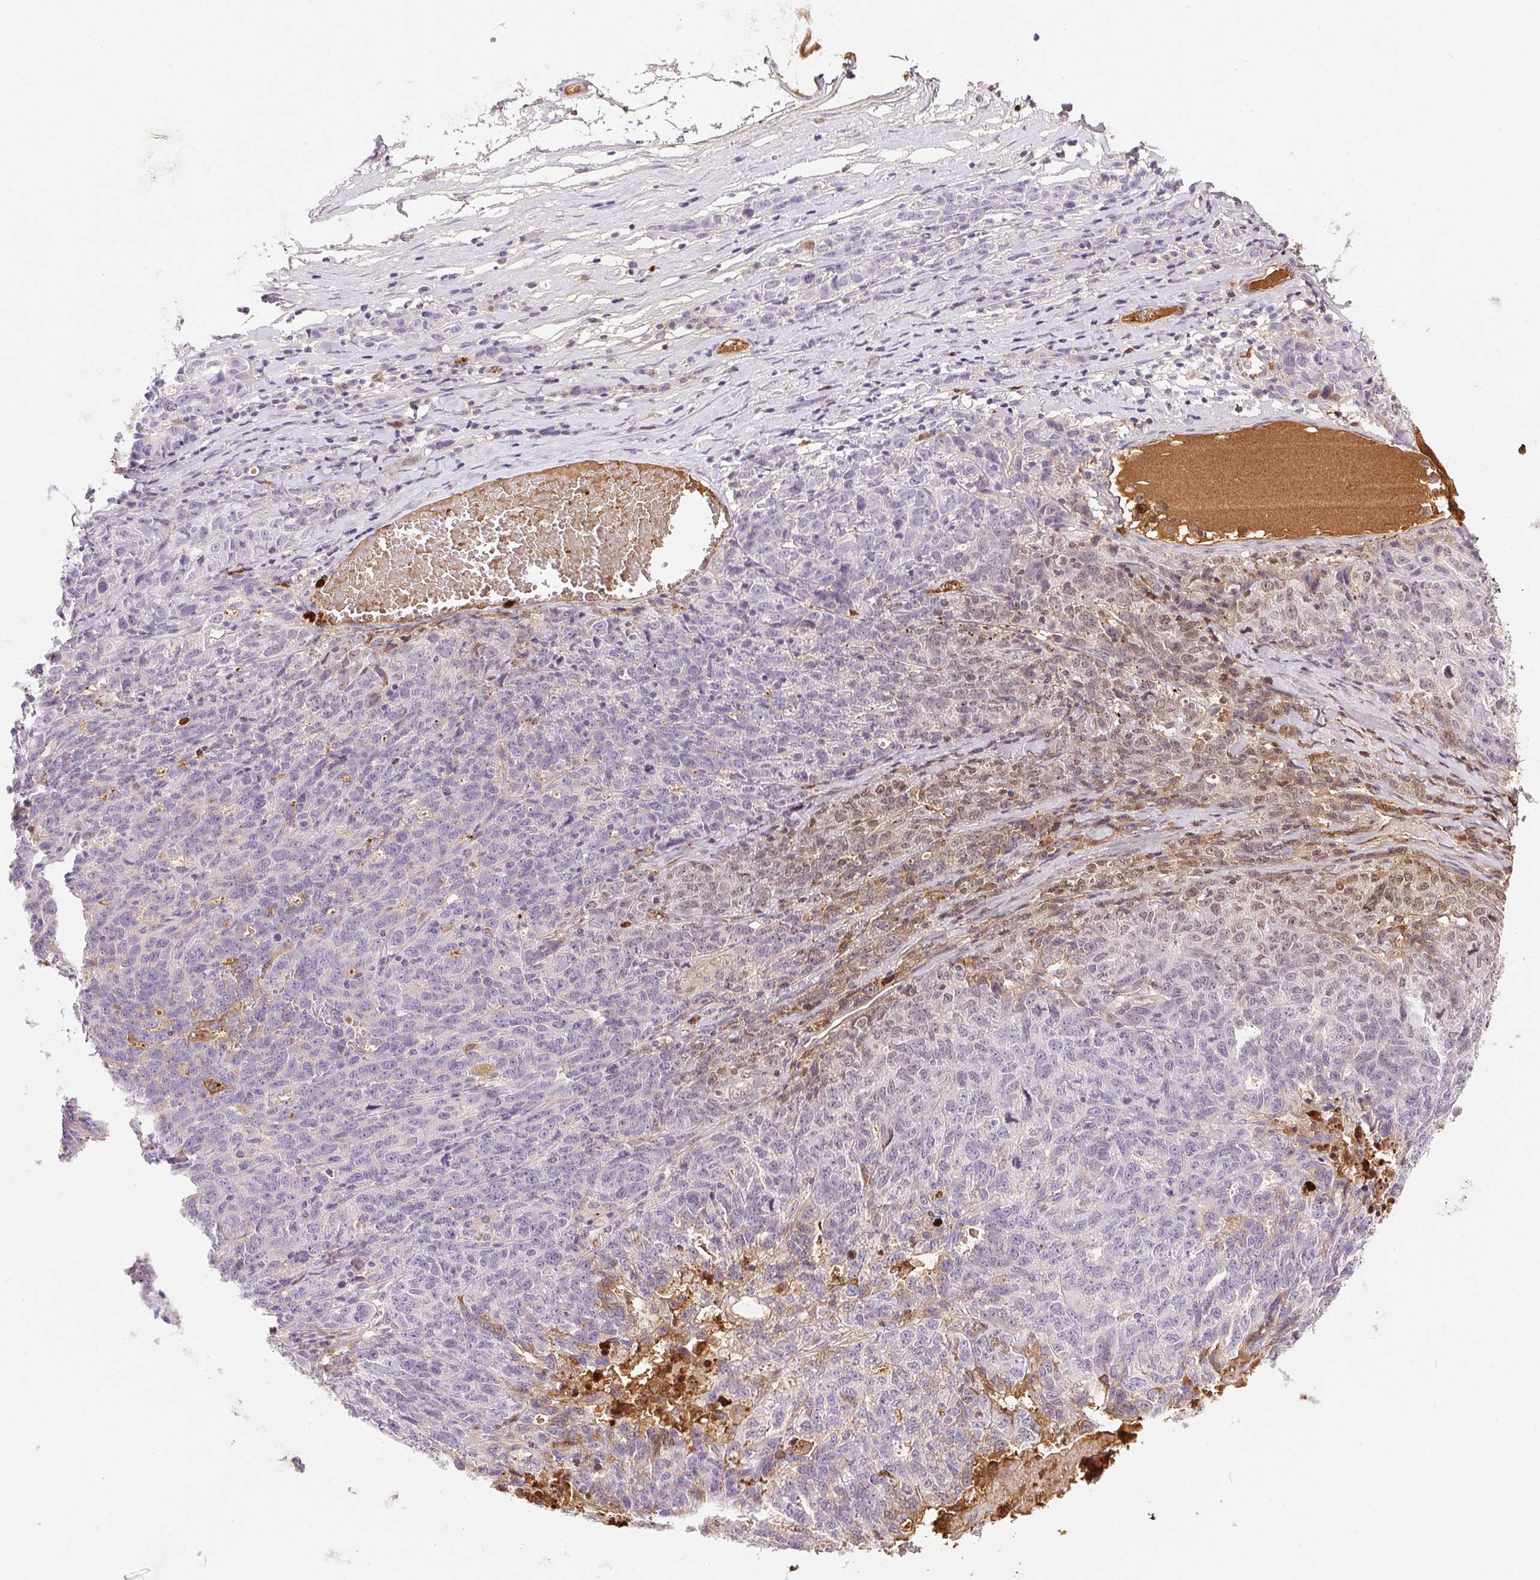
{"staining": {"intensity": "moderate", "quantity": "<25%", "location": "nuclear"}, "tissue": "ovarian cancer", "cell_type": "Tumor cells", "image_type": "cancer", "snomed": [{"axis": "morphology", "description": "Cystadenocarcinoma, serous, NOS"}, {"axis": "topography", "description": "Ovary"}], "caption": "Brown immunohistochemical staining in human ovarian cancer (serous cystadenocarcinoma) reveals moderate nuclear positivity in about <25% of tumor cells. Nuclei are stained in blue.", "gene": "ORM1", "patient": {"sex": "female", "age": 71}}